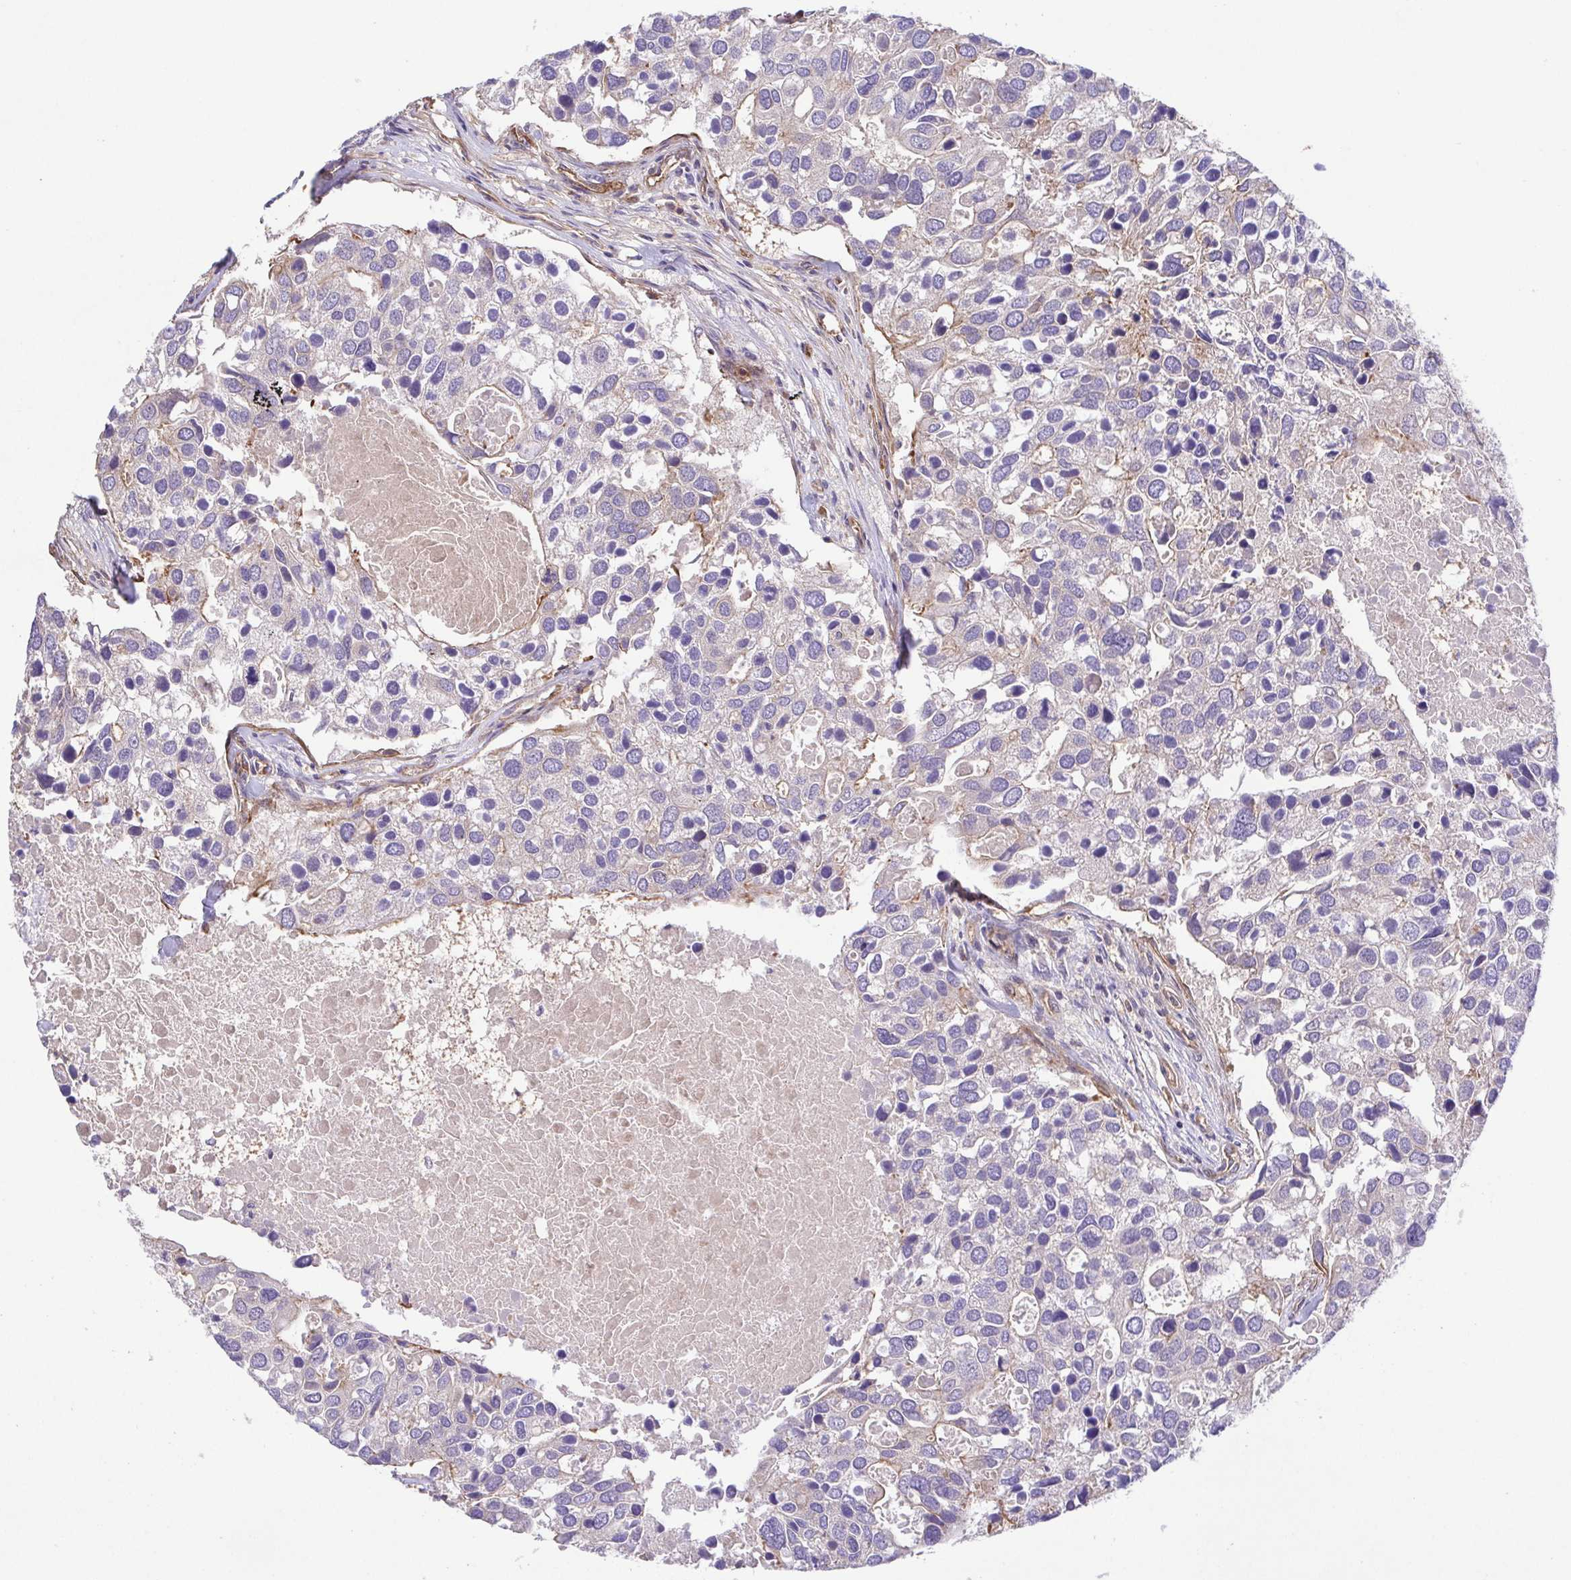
{"staining": {"intensity": "weak", "quantity": "<25%", "location": "cytoplasmic/membranous"}, "tissue": "breast cancer", "cell_type": "Tumor cells", "image_type": "cancer", "snomed": [{"axis": "morphology", "description": "Duct carcinoma"}, {"axis": "topography", "description": "Breast"}], "caption": "A micrograph of human breast intraductal carcinoma is negative for staining in tumor cells.", "gene": "IDE", "patient": {"sex": "female", "age": 83}}